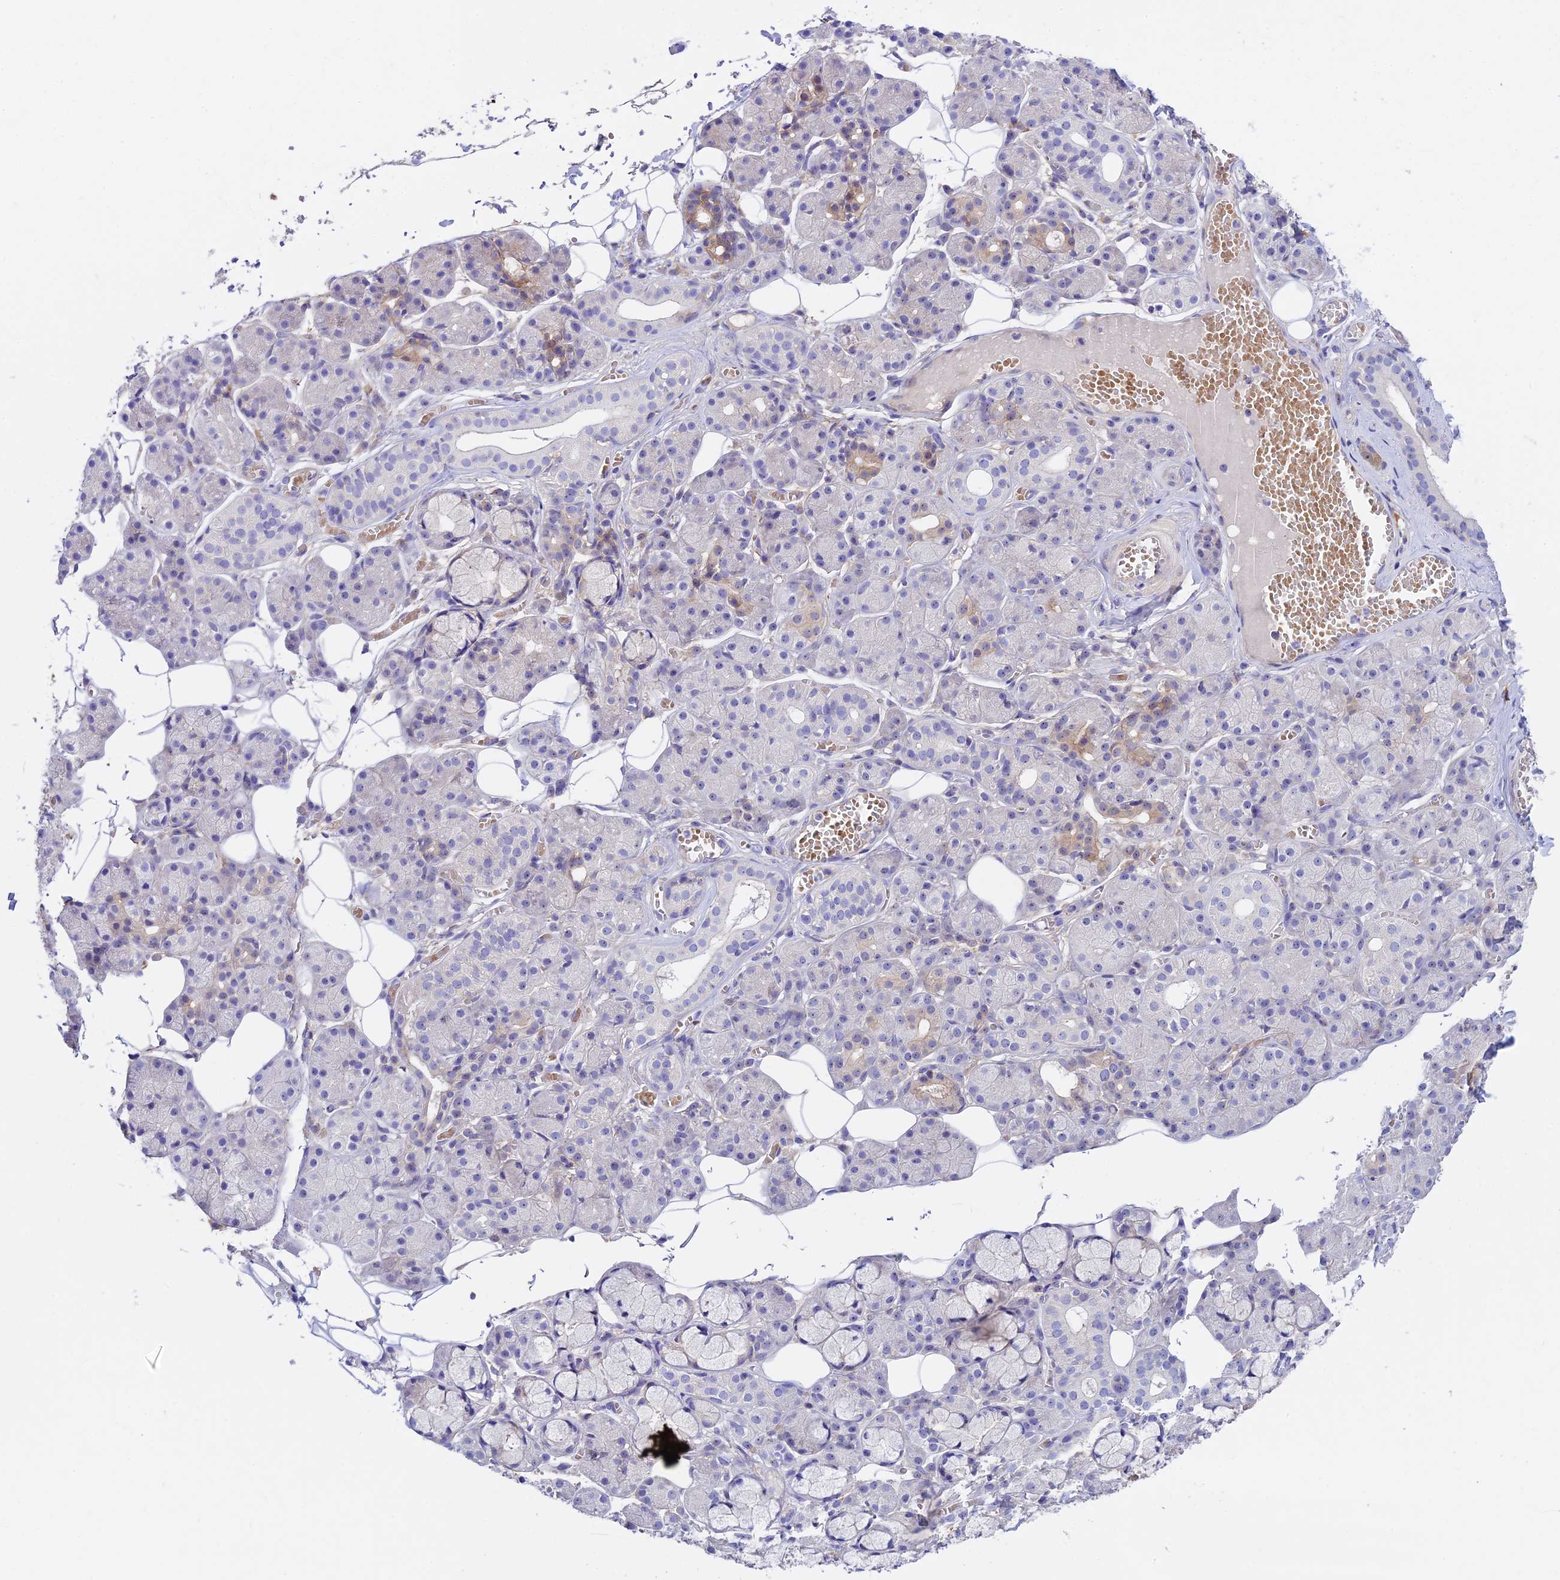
{"staining": {"intensity": "moderate", "quantity": "<25%", "location": "cytoplasmic/membranous"}, "tissue": "salivary gland", "cell_type": "Glandular cells", "image_type": "normal", "snomed": [{"axis": "morphology", "description": "Normal tissue, NOS"}, {"axis": "topography", "description": "Salivary gland"}], "caption": "A photomicrograph showing moderate cytoplasmic/membranous staining in about <25% of glandular cells in benign salivary gland, as visualized by brown immunohistochemical staining.", "gene": "DUSP29", "patient": {"sex": "male", "age": 63}}